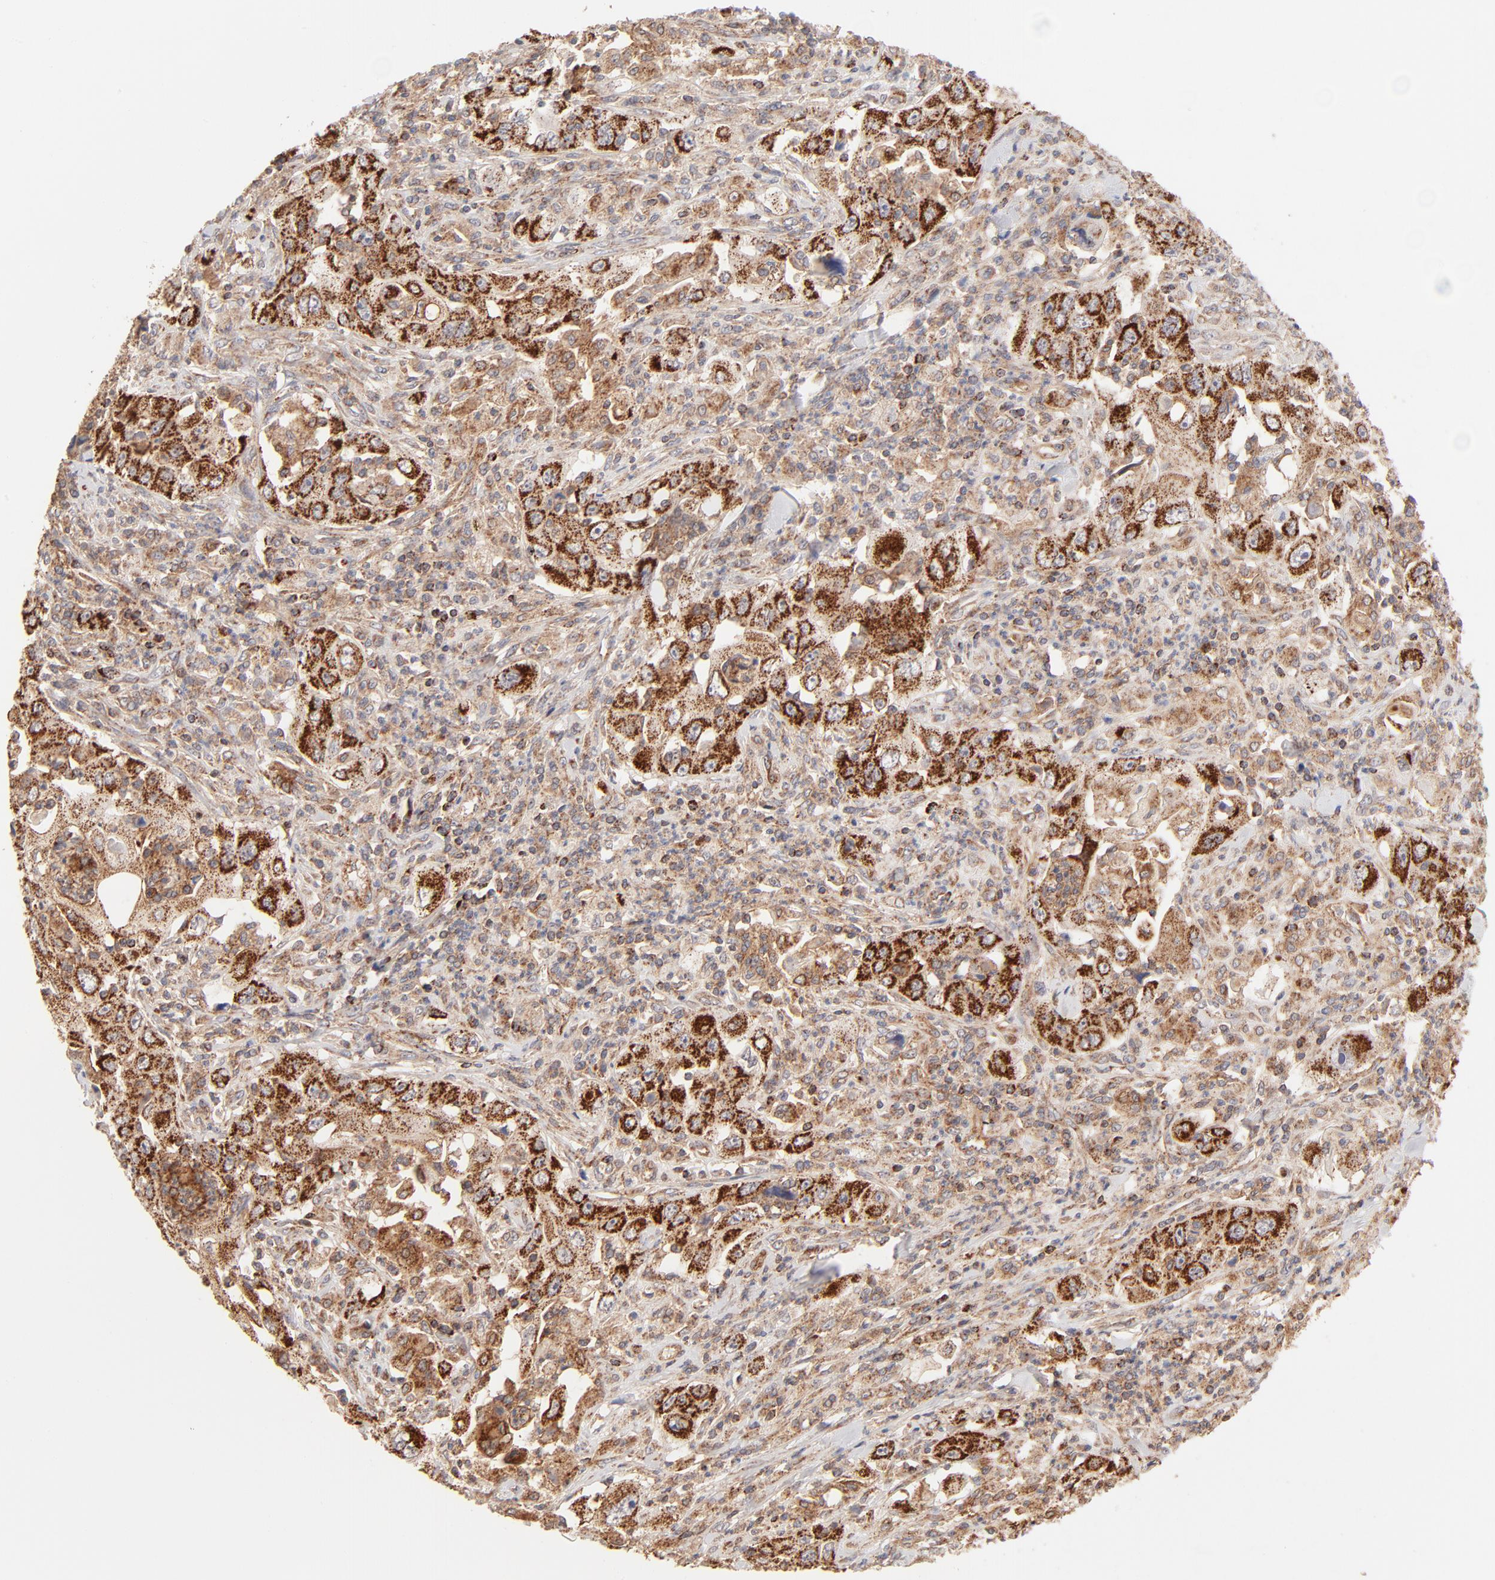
{"staining": {"intensity": "strong", "quantity": ">75%", "location": "cytoplasmic/membranous"}, "tissue": "pancreatic cancer", "cell_type": "Tumor cells", "image_type": "cancer", "snomed": [{"axis": "morphology", "description": "Adenocarcinoma, NOS"}, {"axis": "topography", "description": "Pancreas"}], "caption": "Brown immunohistochemical staining in human adenocarcinoma (pancreatic) exhibits strong cytoplasmic/membranous expression in about >75% of tumor cells. The staining is performed using DAB brown chromogen to label protein expression. The nuclei are counter-stained blue using hematoxylin.", "gene": "CSPG4", "patient": {"sex": "male", "age": 70}}